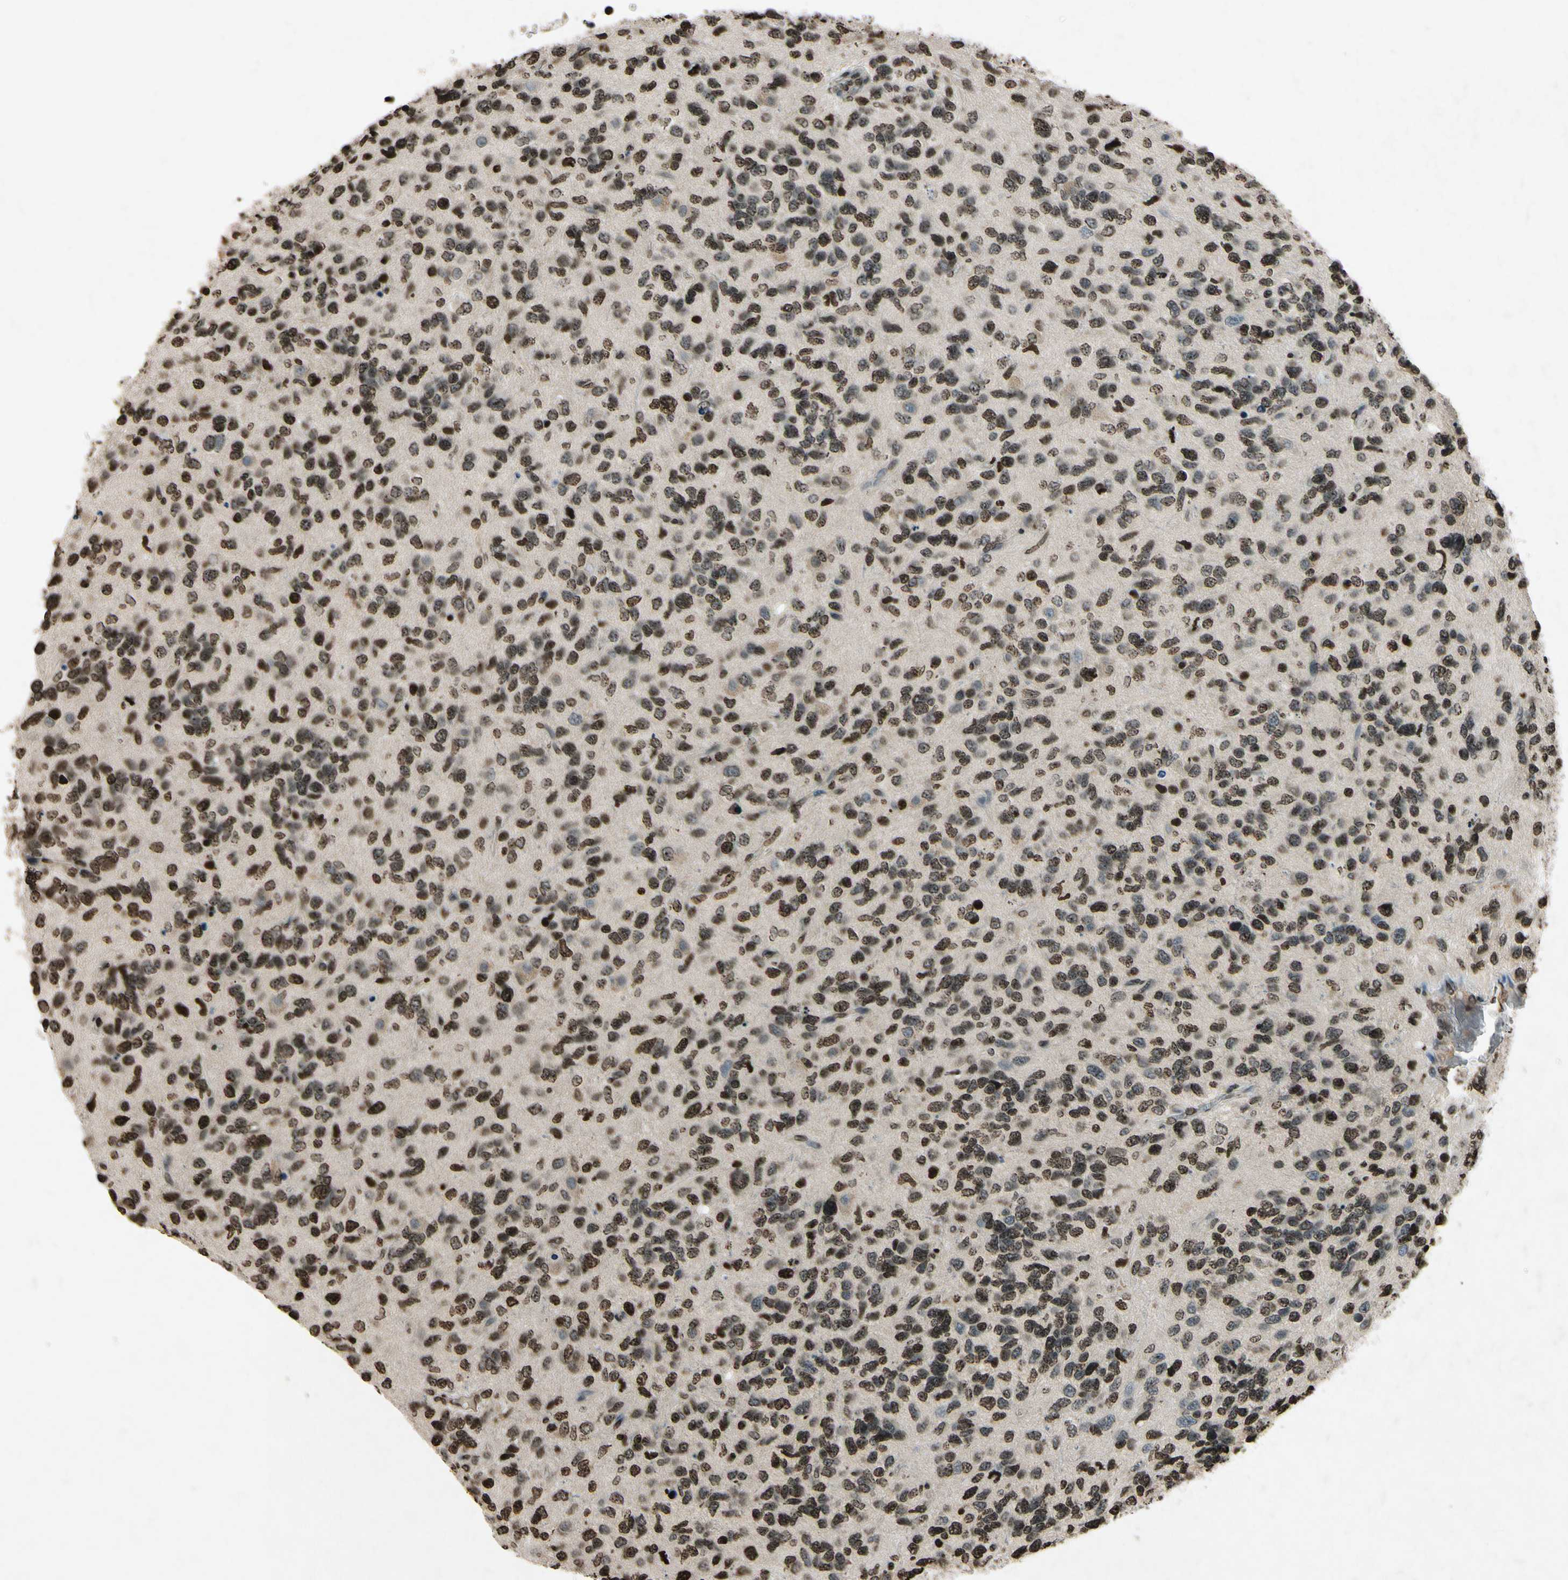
{"staining": {"intensity": "strong", "quantity": ">75%", "location": "nuclear"}, "tissue": "glioma", "cell_type": "Tumor cells", "image_type": "cancer", "snomed": [{"axis": "morphology", "description": "Glioma, malignant, High grade"}, {"axis": "topography", "description": "Brain"}], "caption": "Protein analysis of glioma tissue demonstrates strong nuclear expression in about >75% of tumor cells. Using DAB (3,3'-diaminobenzidine) (brown) and hematoxylin (blue) stains, captured at high magnification using brightfield microscopy.", "gene": "HOXB3", "patient": {"sex": "female", "age": 58}}